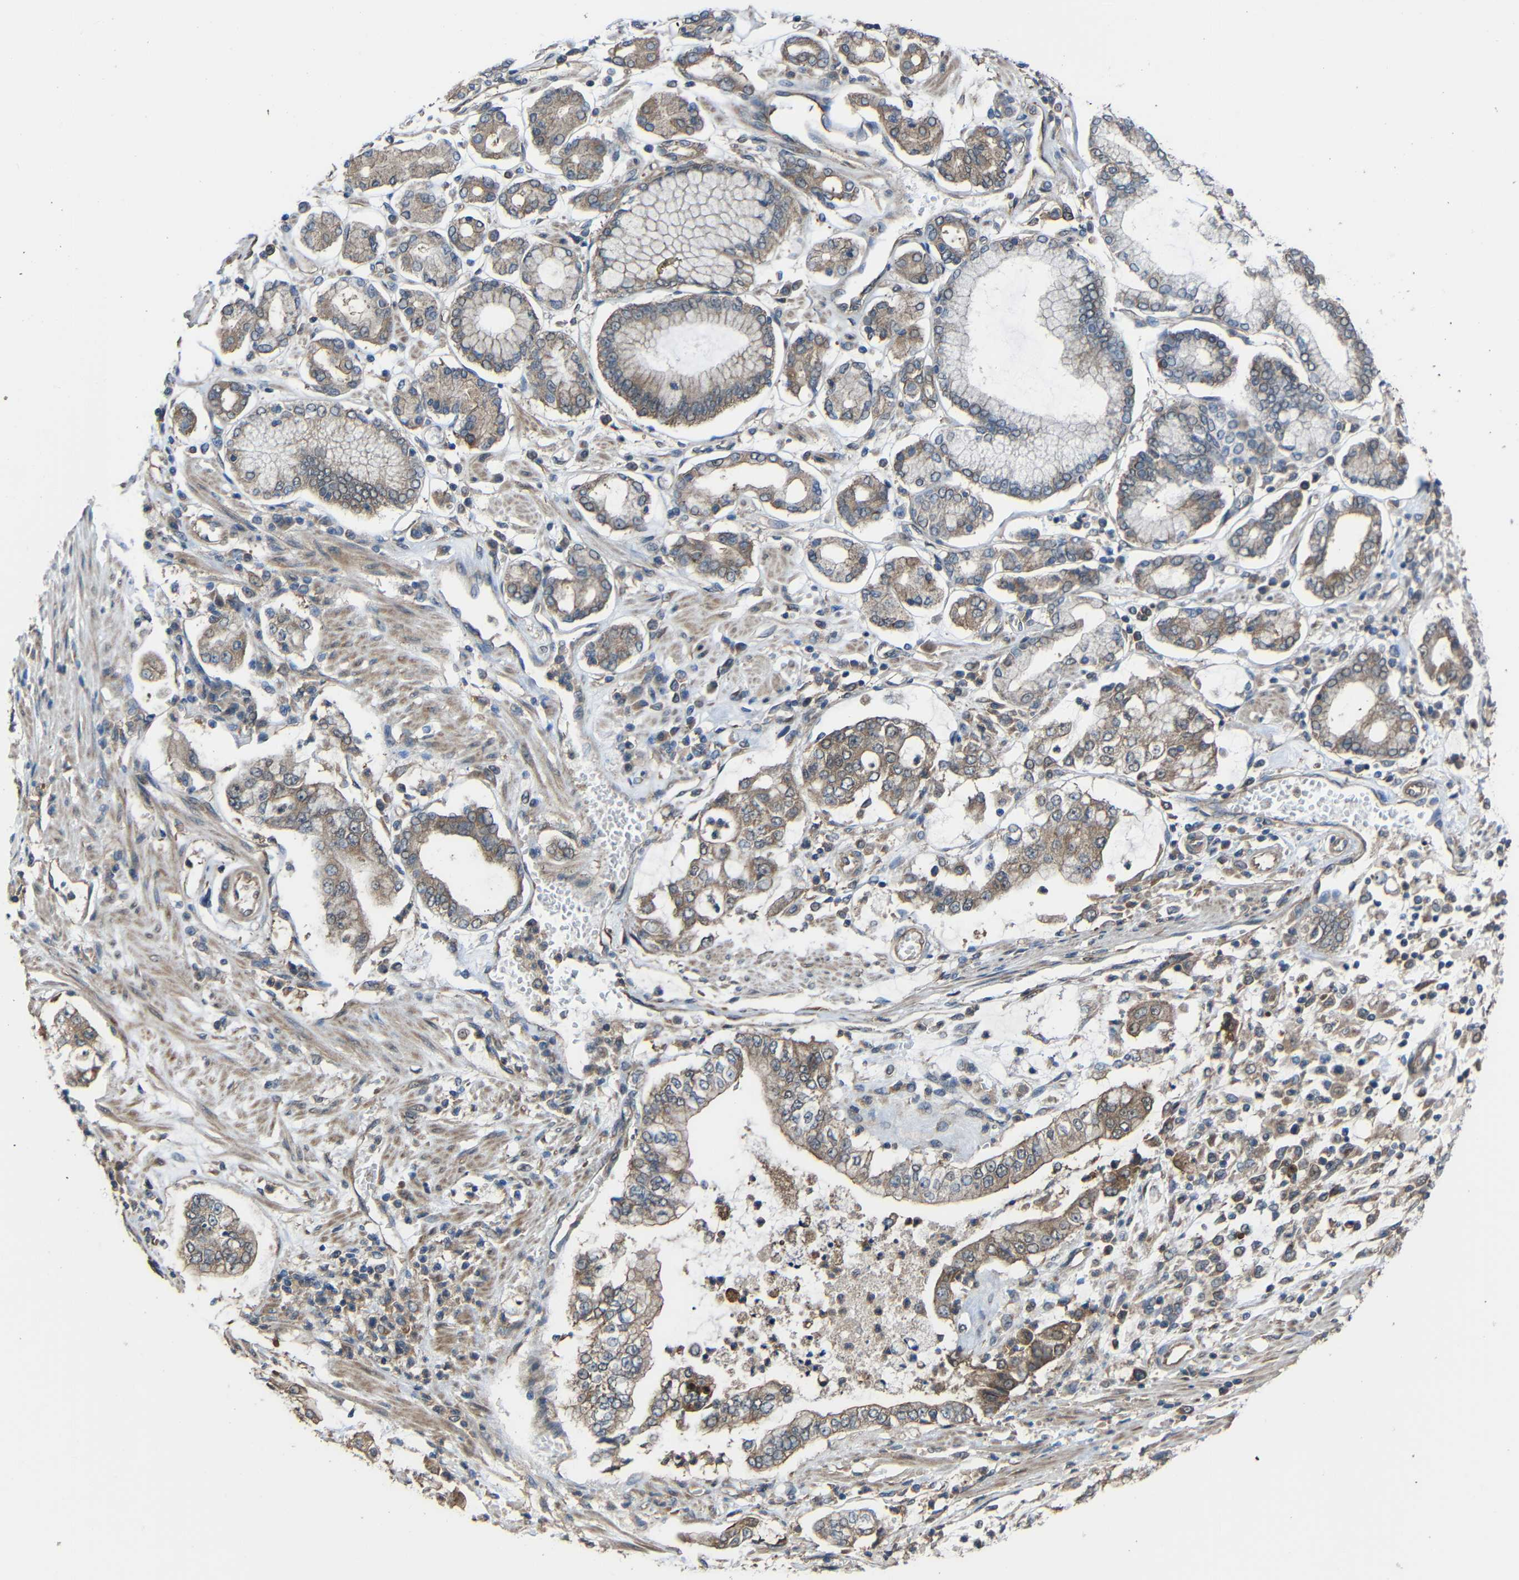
{"staining": {"intensity": "weak", "quantity": ">75%", "location": "cytoplasmic/membranous"}, "tissue": "stomach cancer", "cell_type": "Tumor cells", "image_type": "cancer", "snomed": [{"axis": "morphology", "description": "Adenocarcinoma, NOS"}, {"axis": "topography", "description": "Stomach"}], "caption": "High-magnification brightfield microscopy of stomach adenocarcinoma stained with DAB (brown) and counterstained with hematoxylin (blue). tumor cells exhibit weak cytoplasmic/membranous staining is identified in approximately>75% of cells.", "gene": "CHST9", "patient": {"sex": "male", "age": 76}}